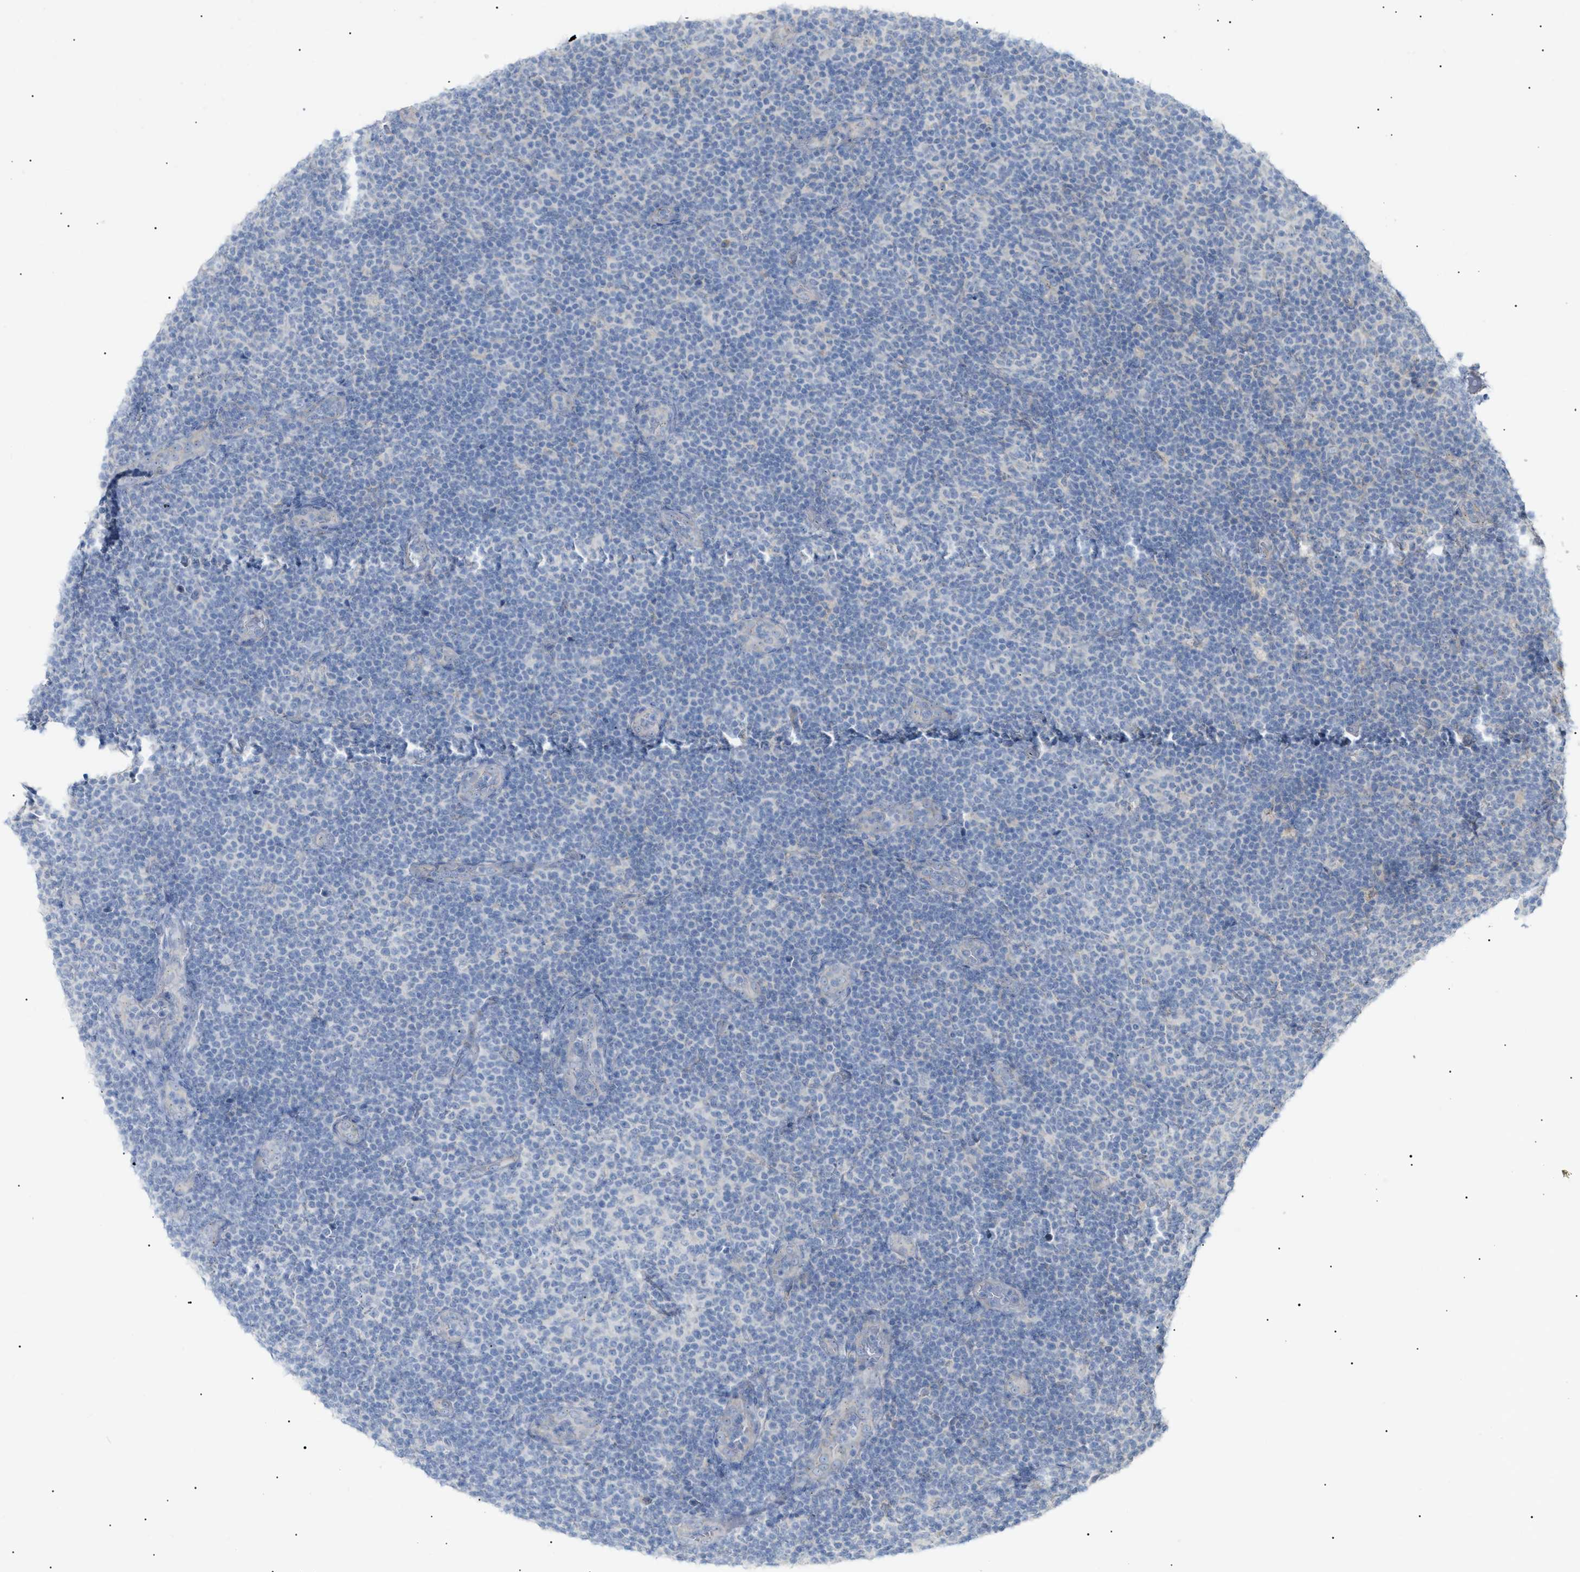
{"staining": {"intensity": "negative", "quantity": "none", "location": "none"}, "tissue": "lymphoma", "cell_type": "Tumor cells", "image_type": "cancer", "snomed": [{"axis": "morphology", "description": "Malignant lymphoma, non-Hodgkin's type, Low grade"}, {"axis": "topography", "description": "Lymph node"}], "caption": "This is an immunohistochemistry (IHC) photomicrograph of lymphoma. There is no staining in tumor cells.", "gene": "SLC25A31", "patient": {"sex": "male", "age": 83}}